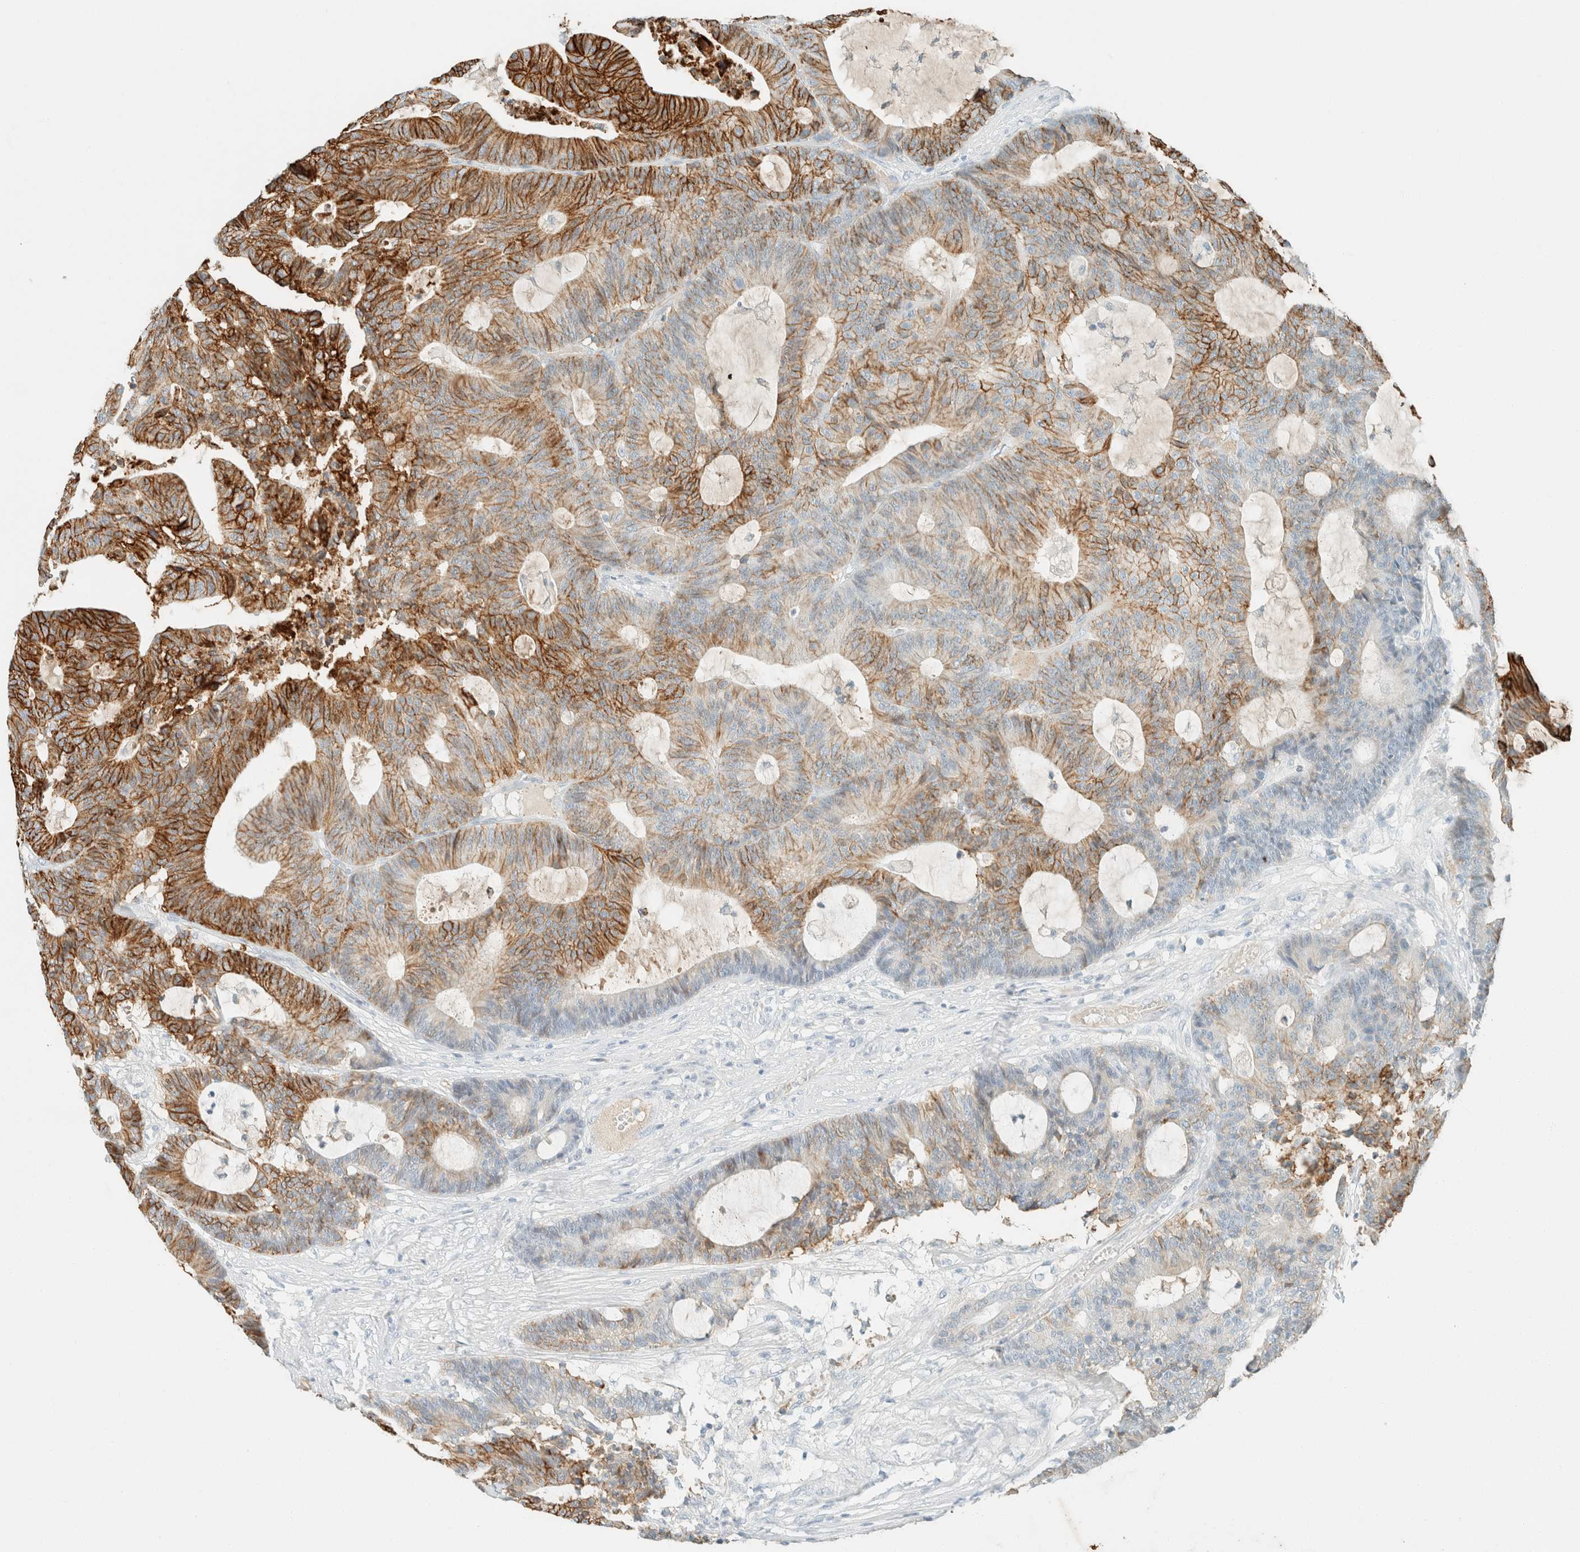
{"staining": {"intensity": "strong", "quantity": "25%-75%", "location": "cytoplasmic/membranous"}, "tissue": "colorectal cancer", "cell_type": "Tumor cells", "image_type": "cancer", "snomed": [{"axis": "morphology", "description": "Adenocarcinoma, NOS"}, {"axis": "topography", "description": "Colon"}], "caption": "This histopathology image displays IHC staining of colorectal adenocarcinoma, with high strong cytoplasmic/membranous expression in about 25%-75% of tumor cells.", "gene": "GPA33", "patient": {"sex": "female", "age": 84}}